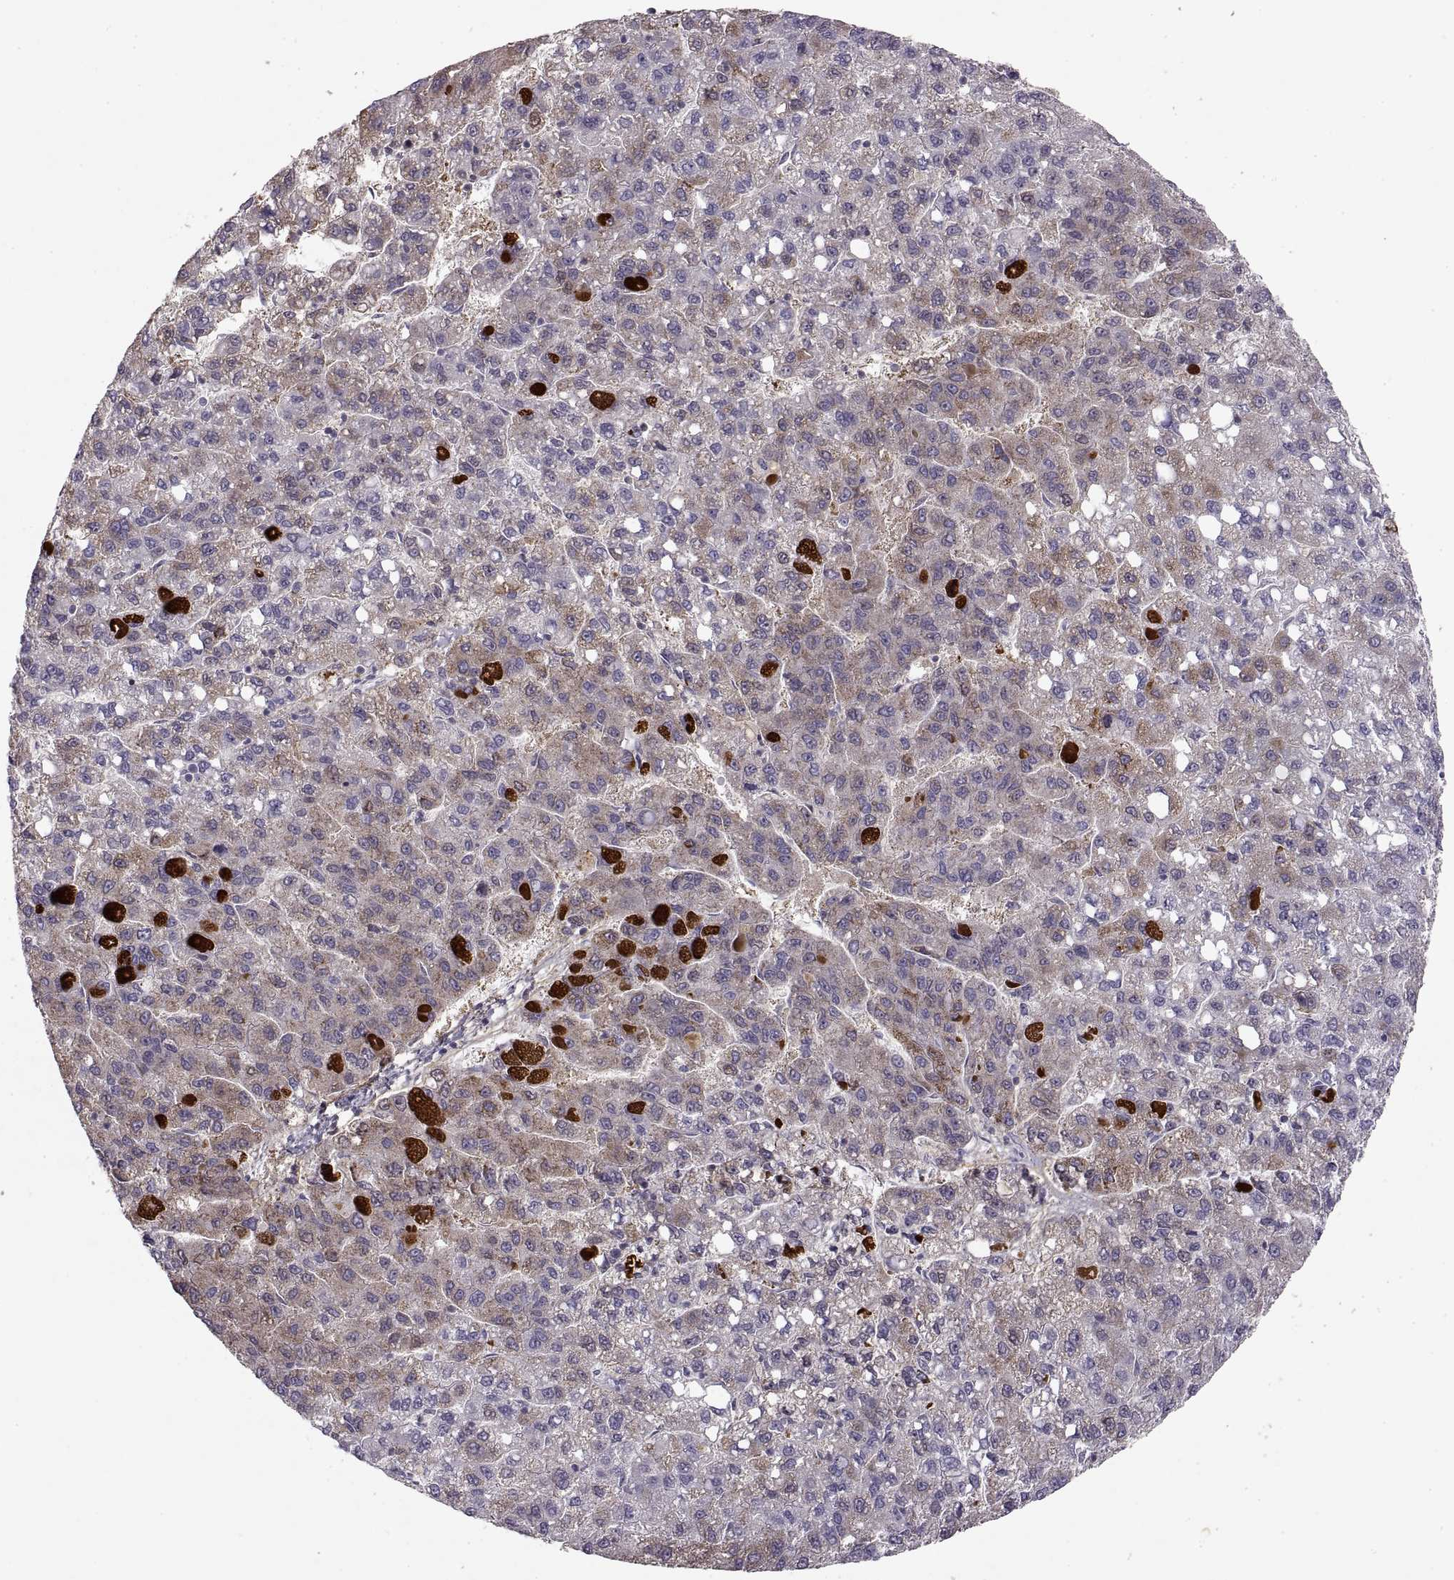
{"staining": {"intensity": "moderate", "quantity": ">75%", "location": "cytoplasmic/membranous"}, "tissue": "liver cancer", "cell_type": "Tumor cells", "image_type": "cancer", "snomed": [{"axis": "morphology", "description": "Carcinoma, Hepatocellular, NOS"}, {"axis": "topography", "description": "Liver"}], "caption": "Liver hepatocellular carcinoma was stained to show a protein in brown. There is medium levels of moderate cytoplasmic/membranous positivity in approximately >75% of tumor cells.", "gene": "ADAM11", "patient": {"sex": "female", "age": 82}}